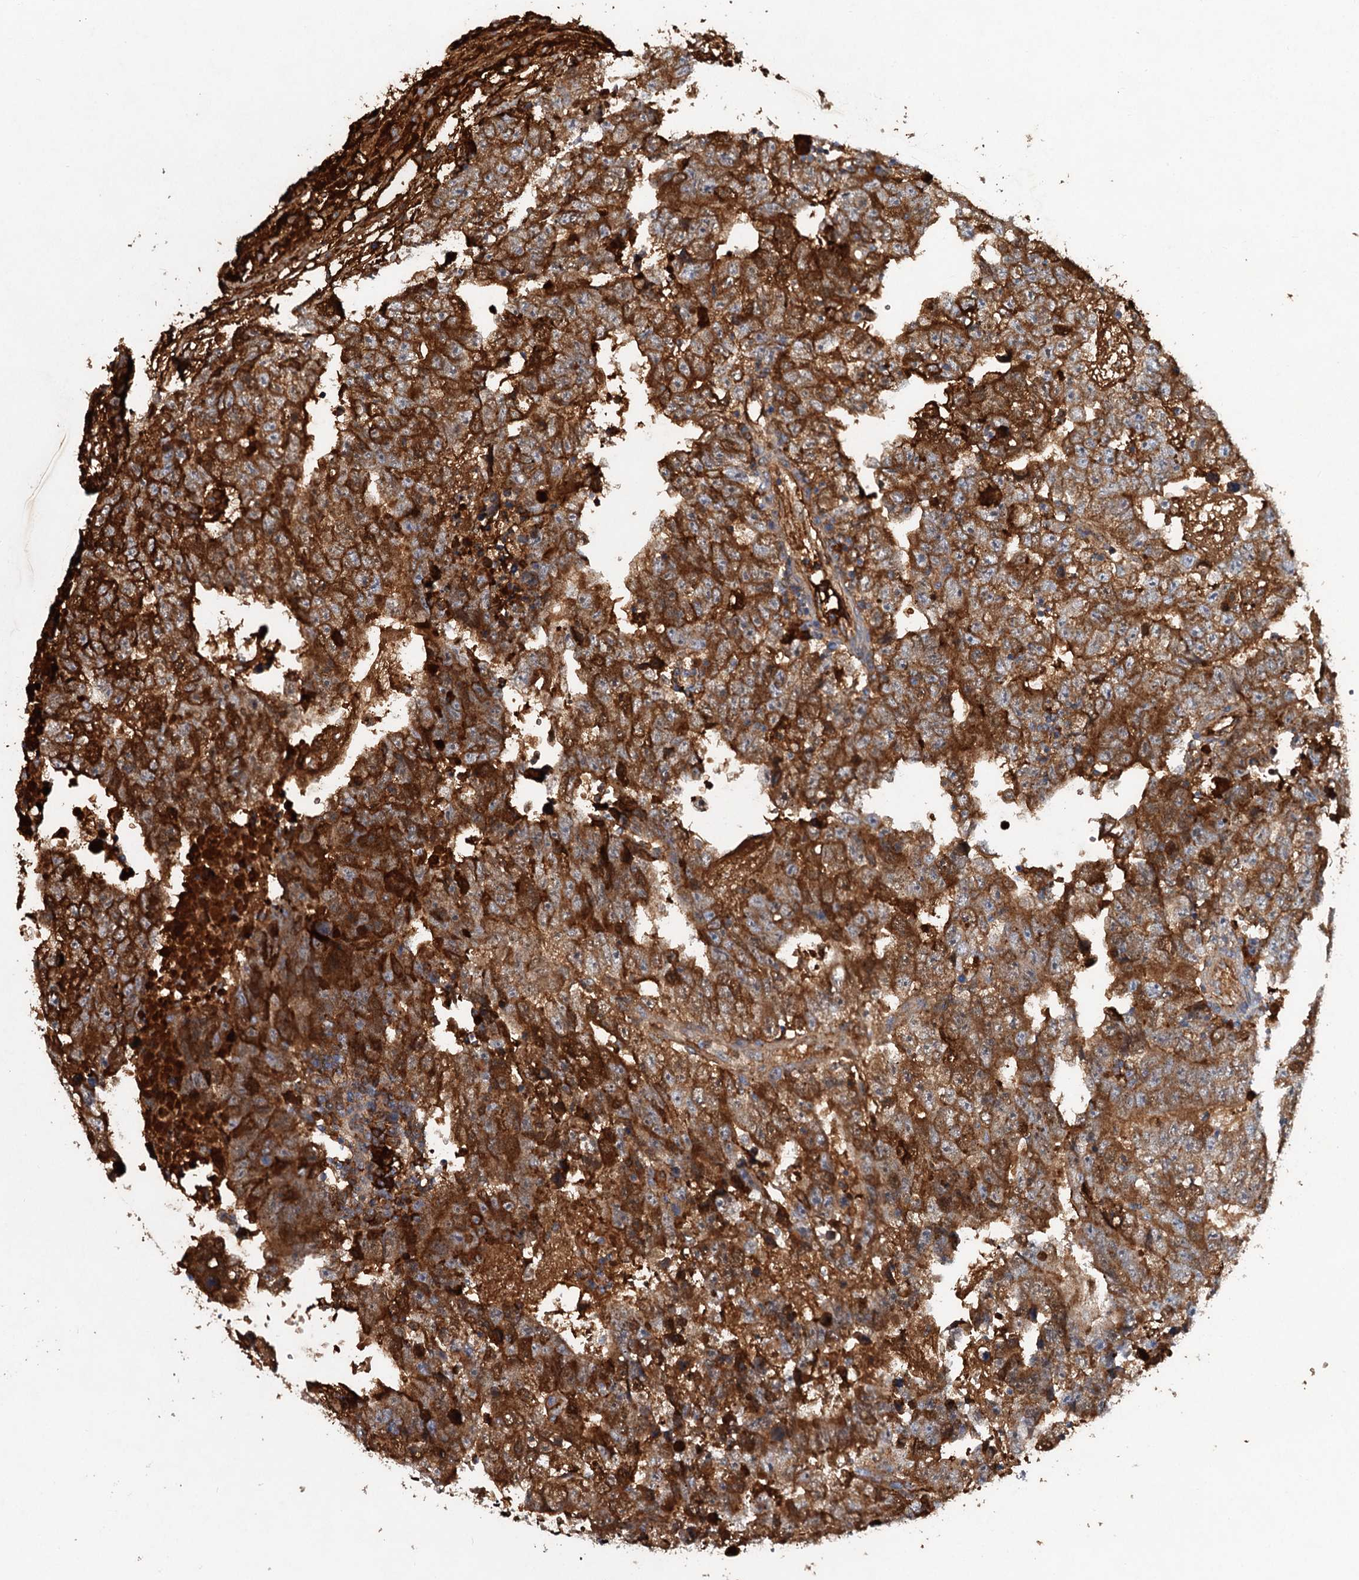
{"staining": {"intensity": "strong", "quantity": ">75%", "location": "cytoplasmic/membranous"}, "tissue": "testis cancer", "cell_type": "Tumor cells", "image_type": "cancer", "snomed": [{"axis": "morphology", "description": "Carcinoma, Embryonal, NOS"}, {"axis": "topography", "description": "Testis"}], "caption": "About >75% of tumor cells in human testis cancer demonstrate strong cytoplasmic/membranous protein staining as visualized by brown immunohistochemical staining.", "gene": "CHRD", "patient": {"sex": "male", "age": 25}}